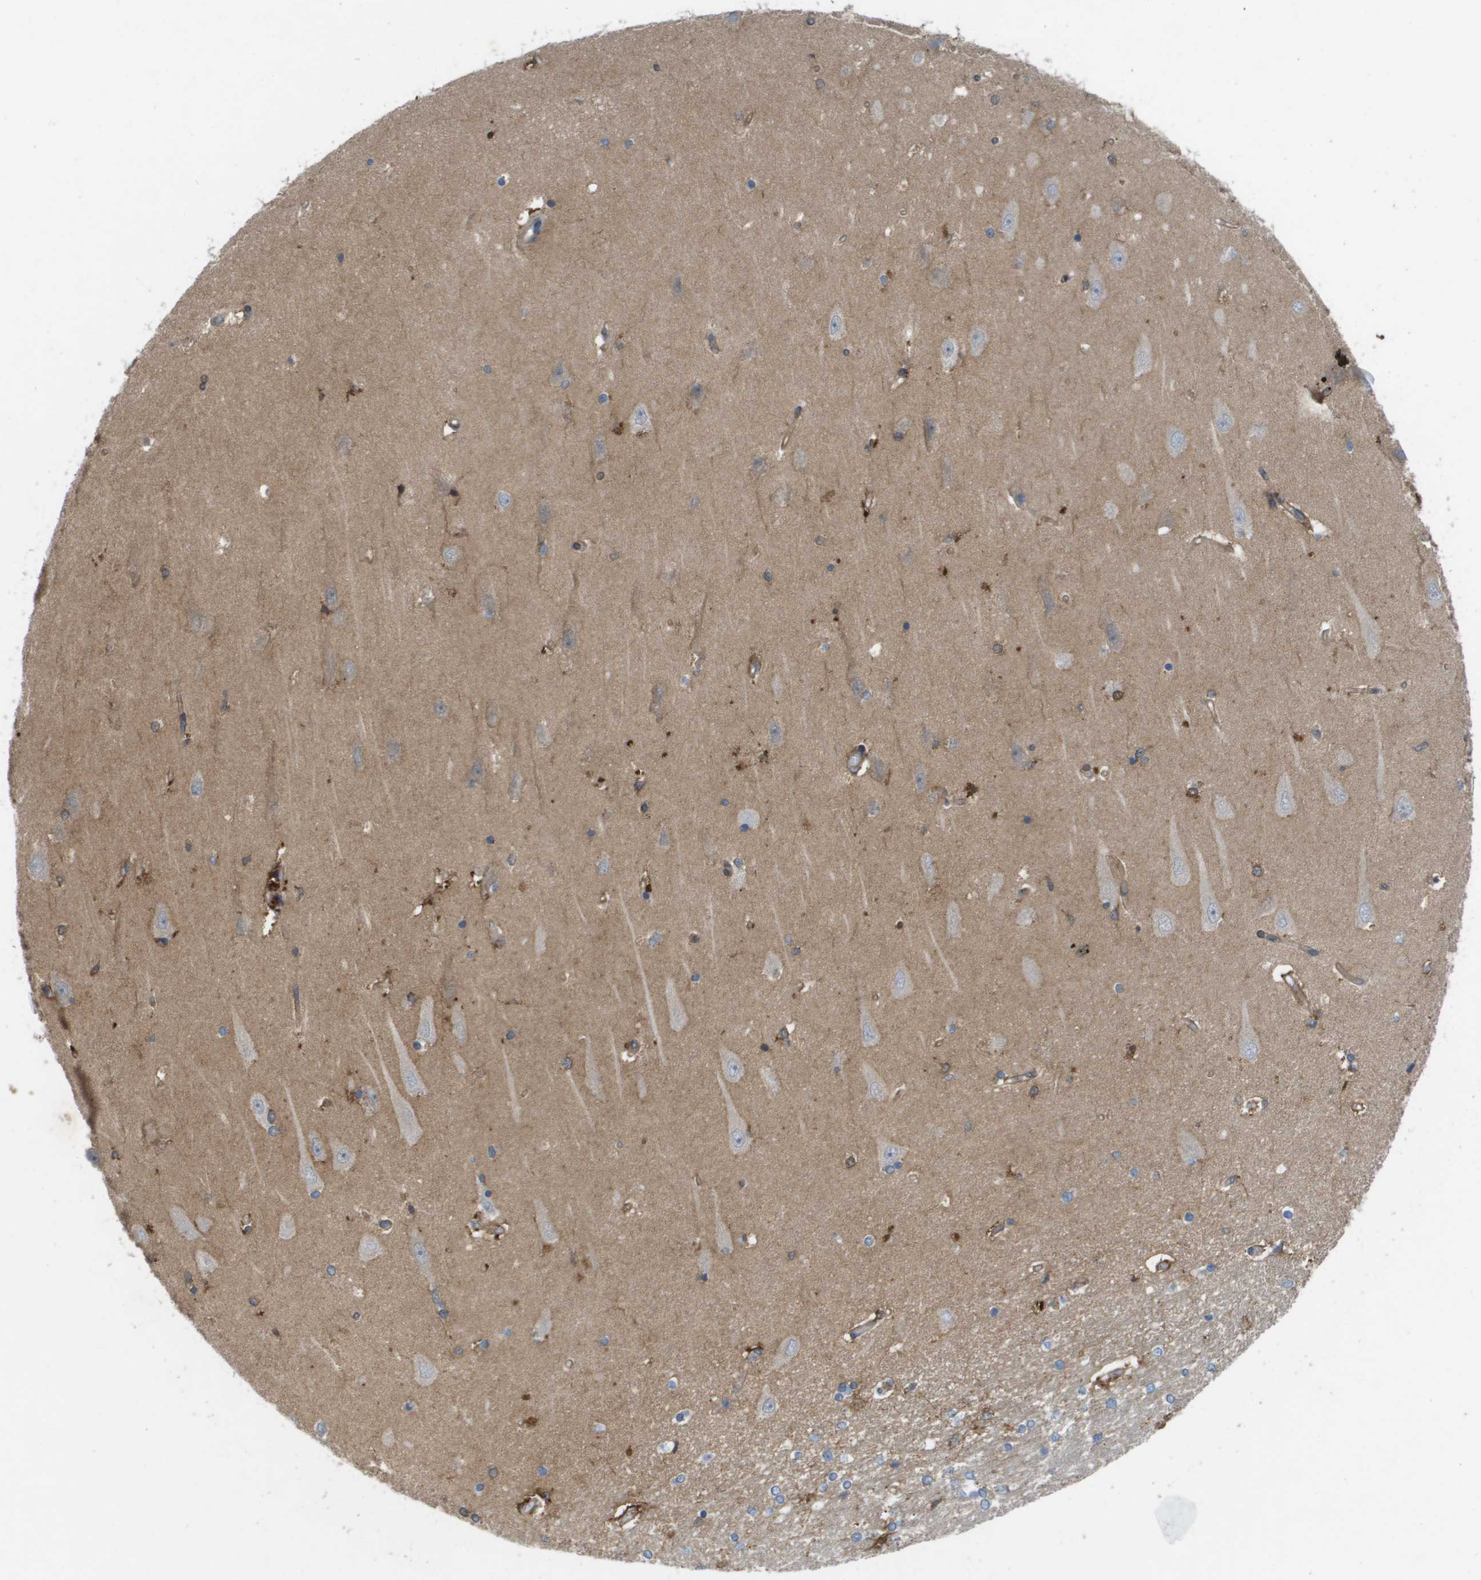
{"staining": {"intensity": "weak", "quantity": "<25%", "location": "cytoplasmic/membranous"}, "tissue": "hippocampus", "cell_type": "Glial cells", "image_type": "normal", "snomed": [{"axis": "morphology", "description": "Normal tissue, NOS"}, {"axis": "topography", "description": "Hippocampus"}], "caption": "Immunohistochemistry histopathology image of benign hippocampus: hippocampus stained with DAB displays no significant protein expression in glial cells.", "gene": "PALD1", "patient": {"sex": "male", "age": 45}}